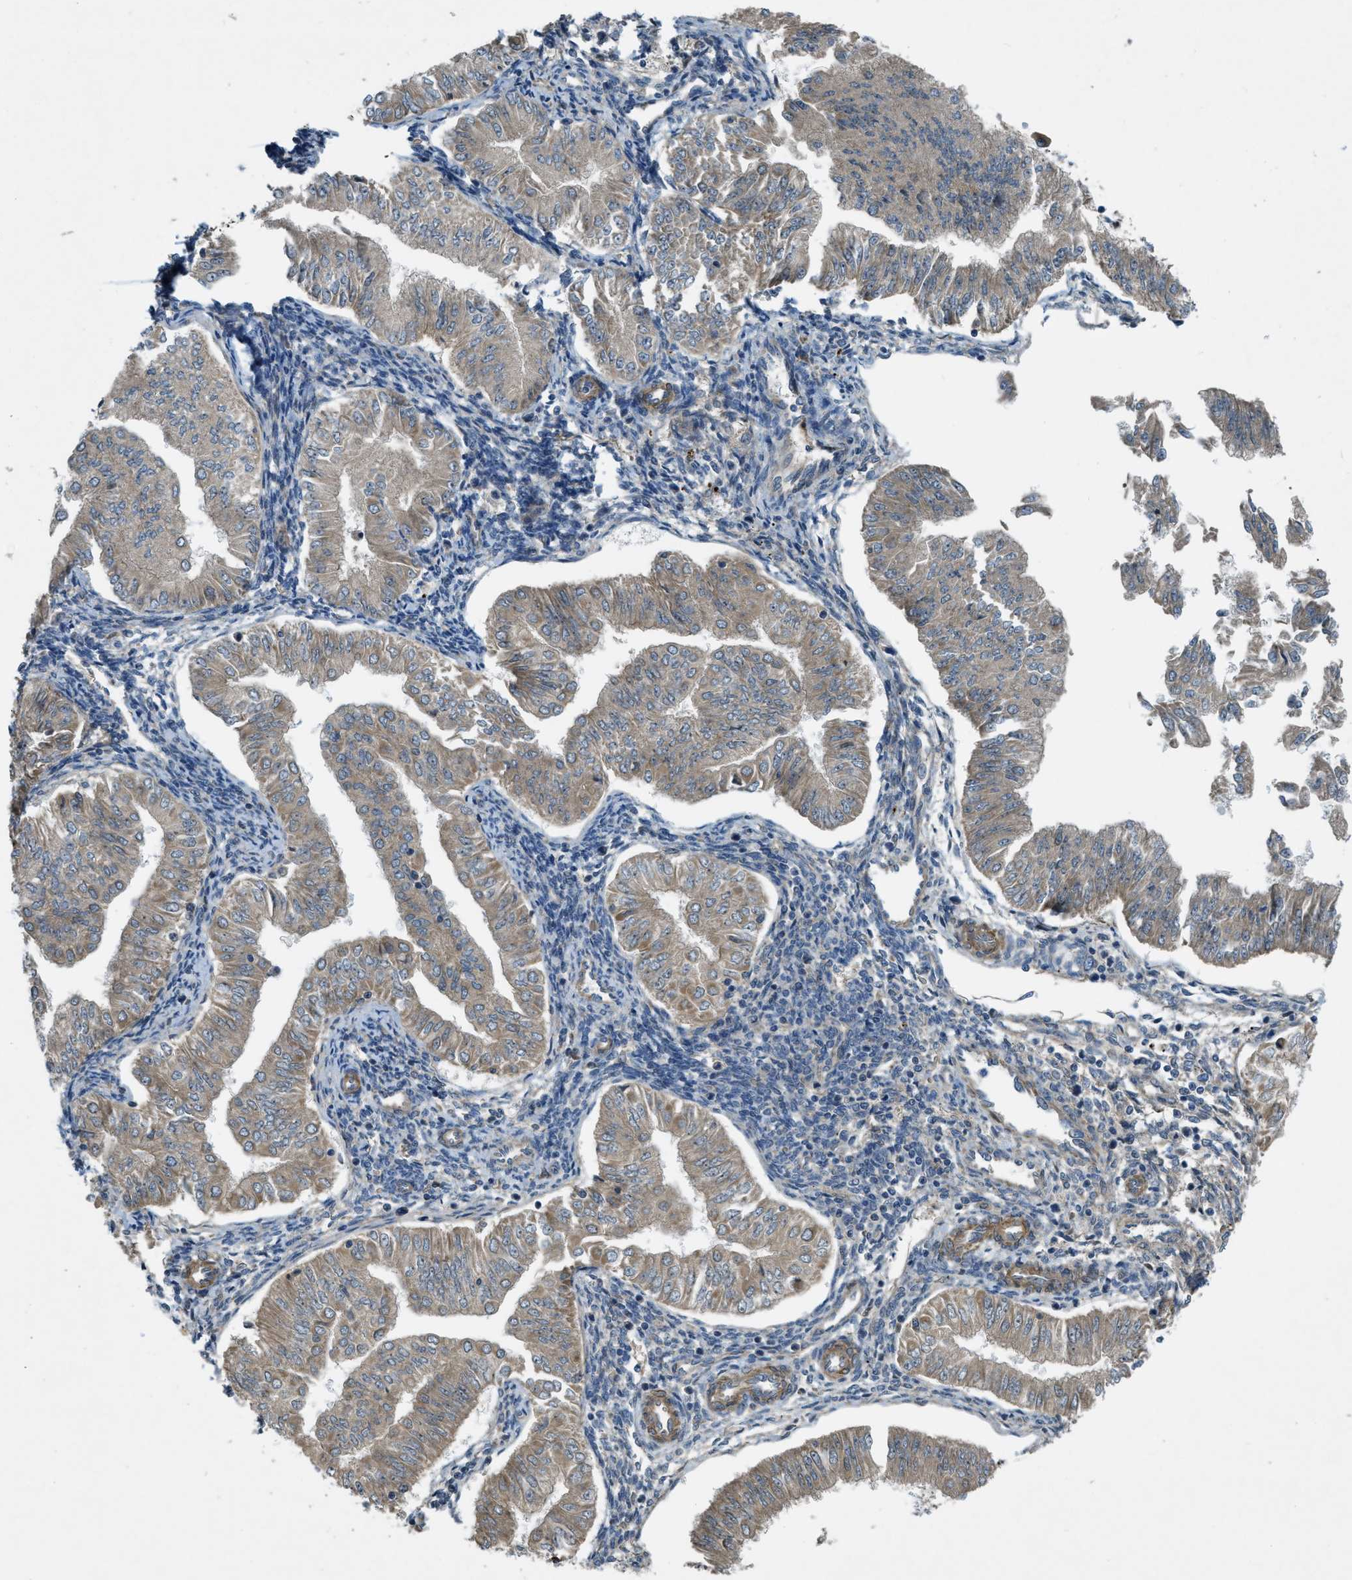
{"staining": {"intensity": "moderate", "quantity": ">75%", "location": "cytoplasmic/membranous"}, "tissue": "endometrial cancer", "cell_type": "Tumor cells", "image_type": "cancer", "snomed": [{"axis": "morphology", "description": "Normal tissue, NOS"}, {"axis": "morphology", "description": "Adenocarcinoma, NOS"}, {"axis": "topography", "description": "Endometrium"}], "caption": "Immunohistochemistry (DAB (3,3'-diaminobenzidine)) staining of human endometrial cancer shows moderate cytoplasmic/membranous protein positivity in about >75% of tumor cells.", "gene": "VEZT", "patient": {"sex": "female", "age": 53}}